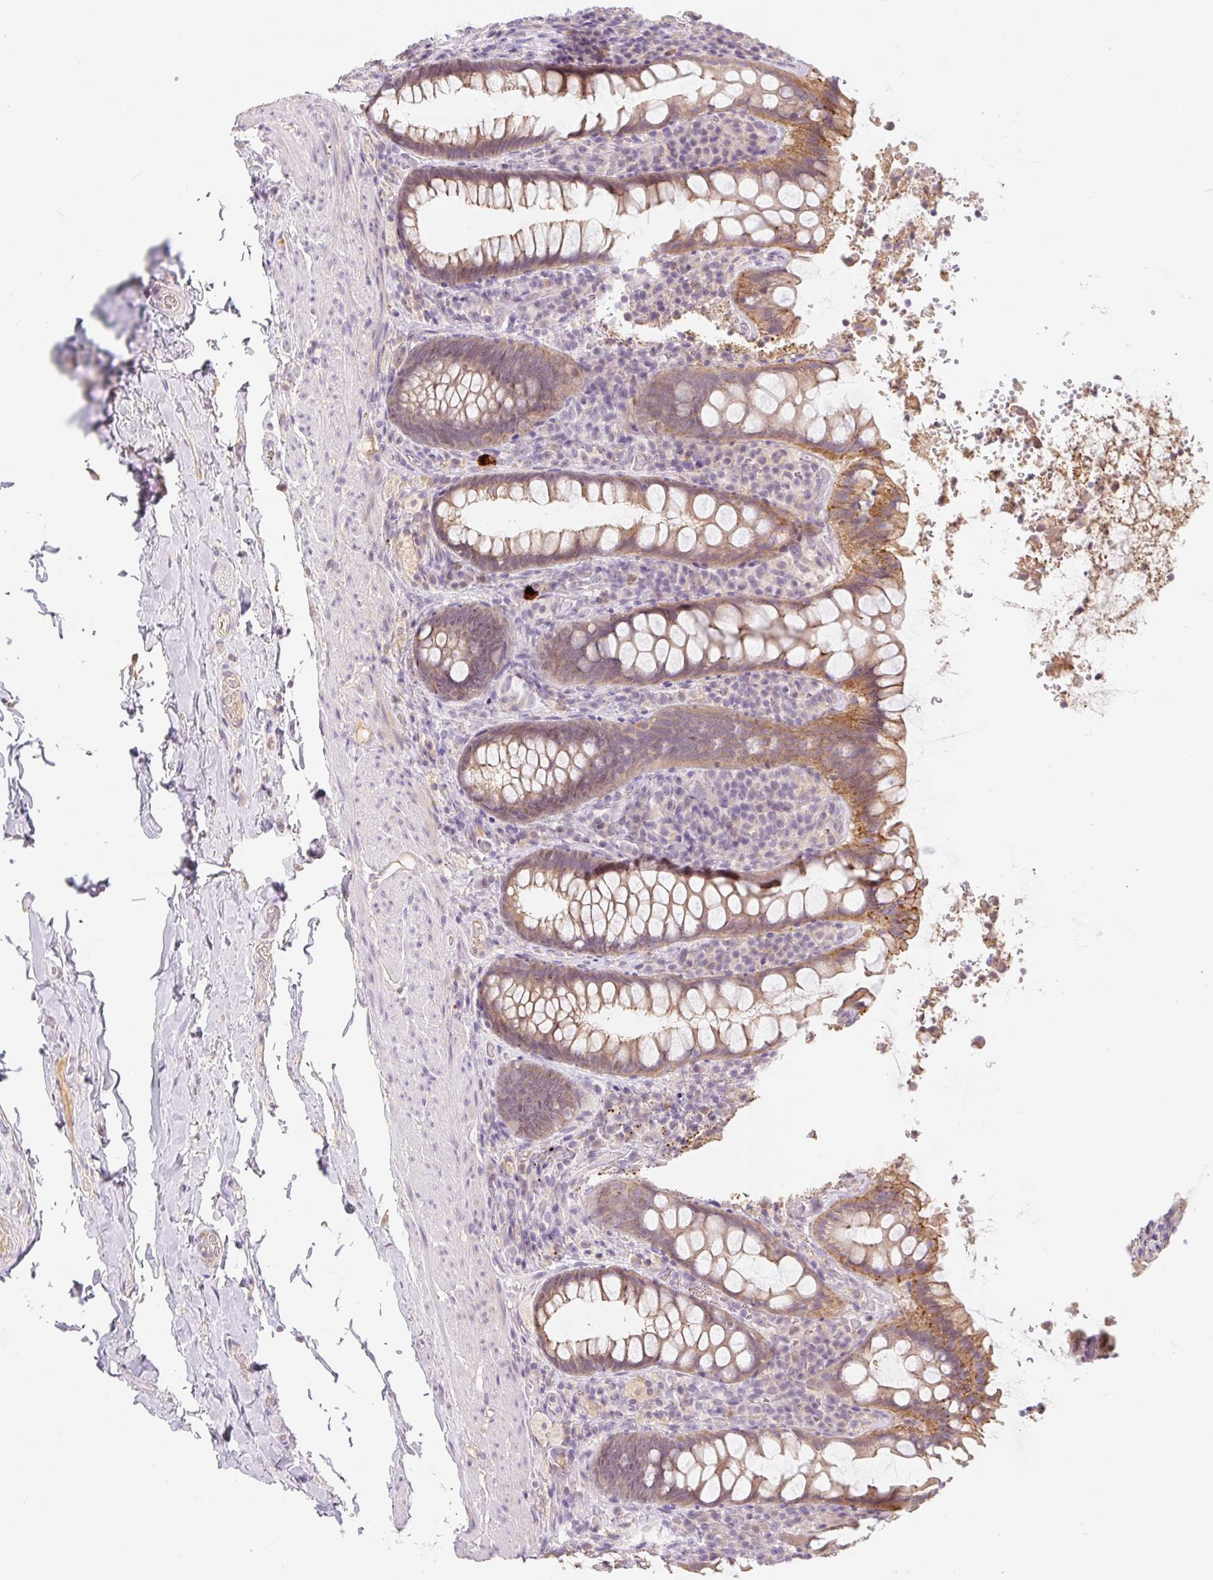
{"staining": {"intensity": "moderate", "quantity": ">75%", "location": "cytoplasmic/membranous"}, "tissue": "rectum", "cell_type": "Glandular cells", "image_type": "normal", "snomed": [{"axis": "morphology", "description": "Normal tissue, NOS"}, {"axis": "topography", "description": "Rectum"}], "caption": "A brown stain highlights moderate cytoplasmic/membranous positivity of a protein in glandular cells of unremarkable human rectum.", "gene": "MIA2", "patient": {"sex": "female", "age": 69}}